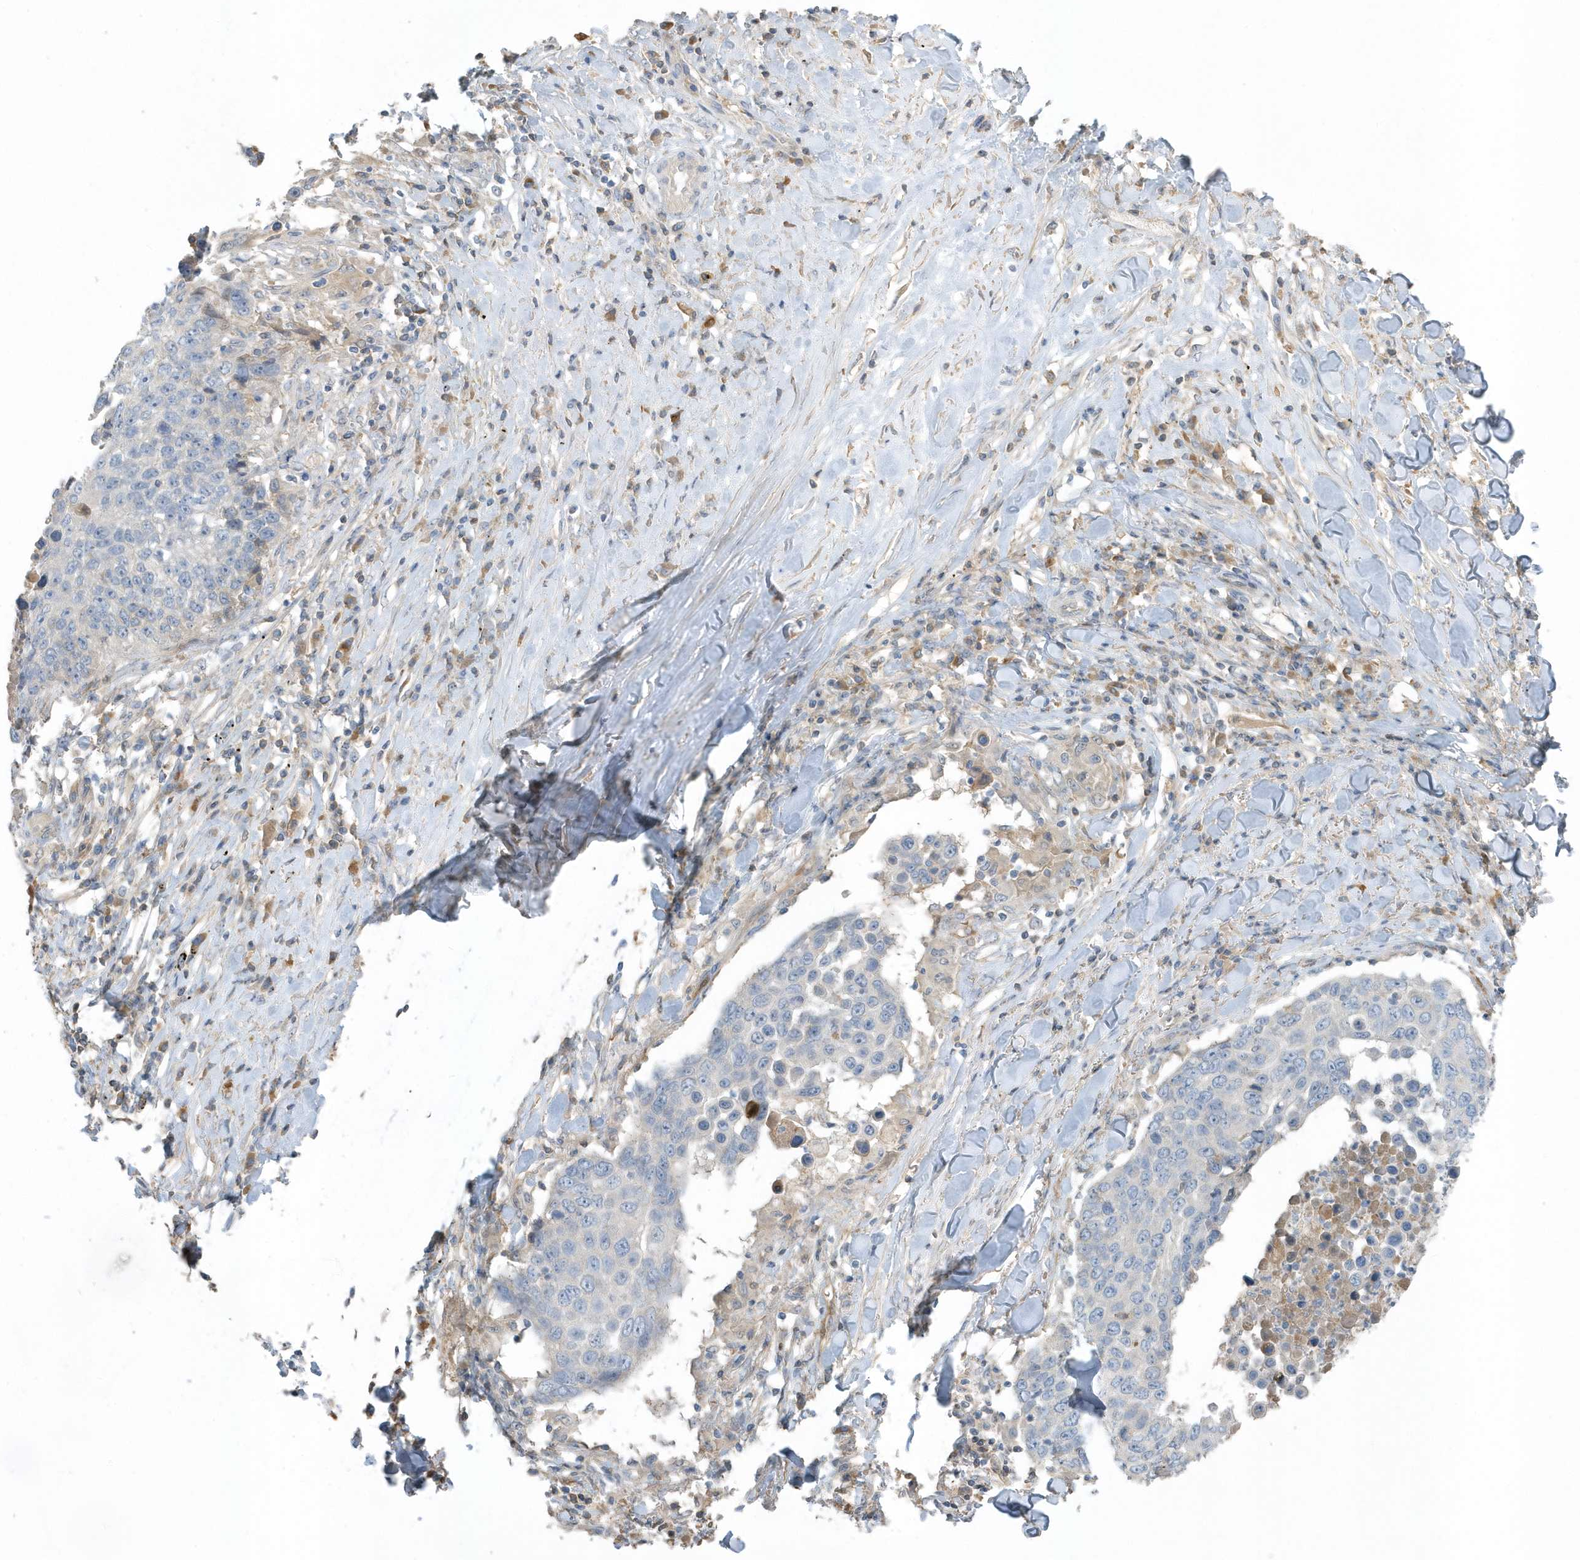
{"staining": {"intensity": "negative", "quantity": "none", "location": "none"}, "tissue": "lung cancer", "cell_type": "Tumor cells", "image_type": "cancer", "snomed": [{"axis": "morphology", "description": "Squamous cell carcinoma, NOS"}, {"axis": "topography", "description": "Lung"}], "caption": "DAB (3,3'-diaminobenzidine) immunohistochemical staining of human lung squamous cell carcinoma exhibits no significant expression in tumor cells. (DAB (3,3'-diaminobenzidine) immunohistochemistry (IHC) visualized using brightfield microscopy, high magnification).", "gene": "USP53", "patient": {"sex": "male", "age": 66}}